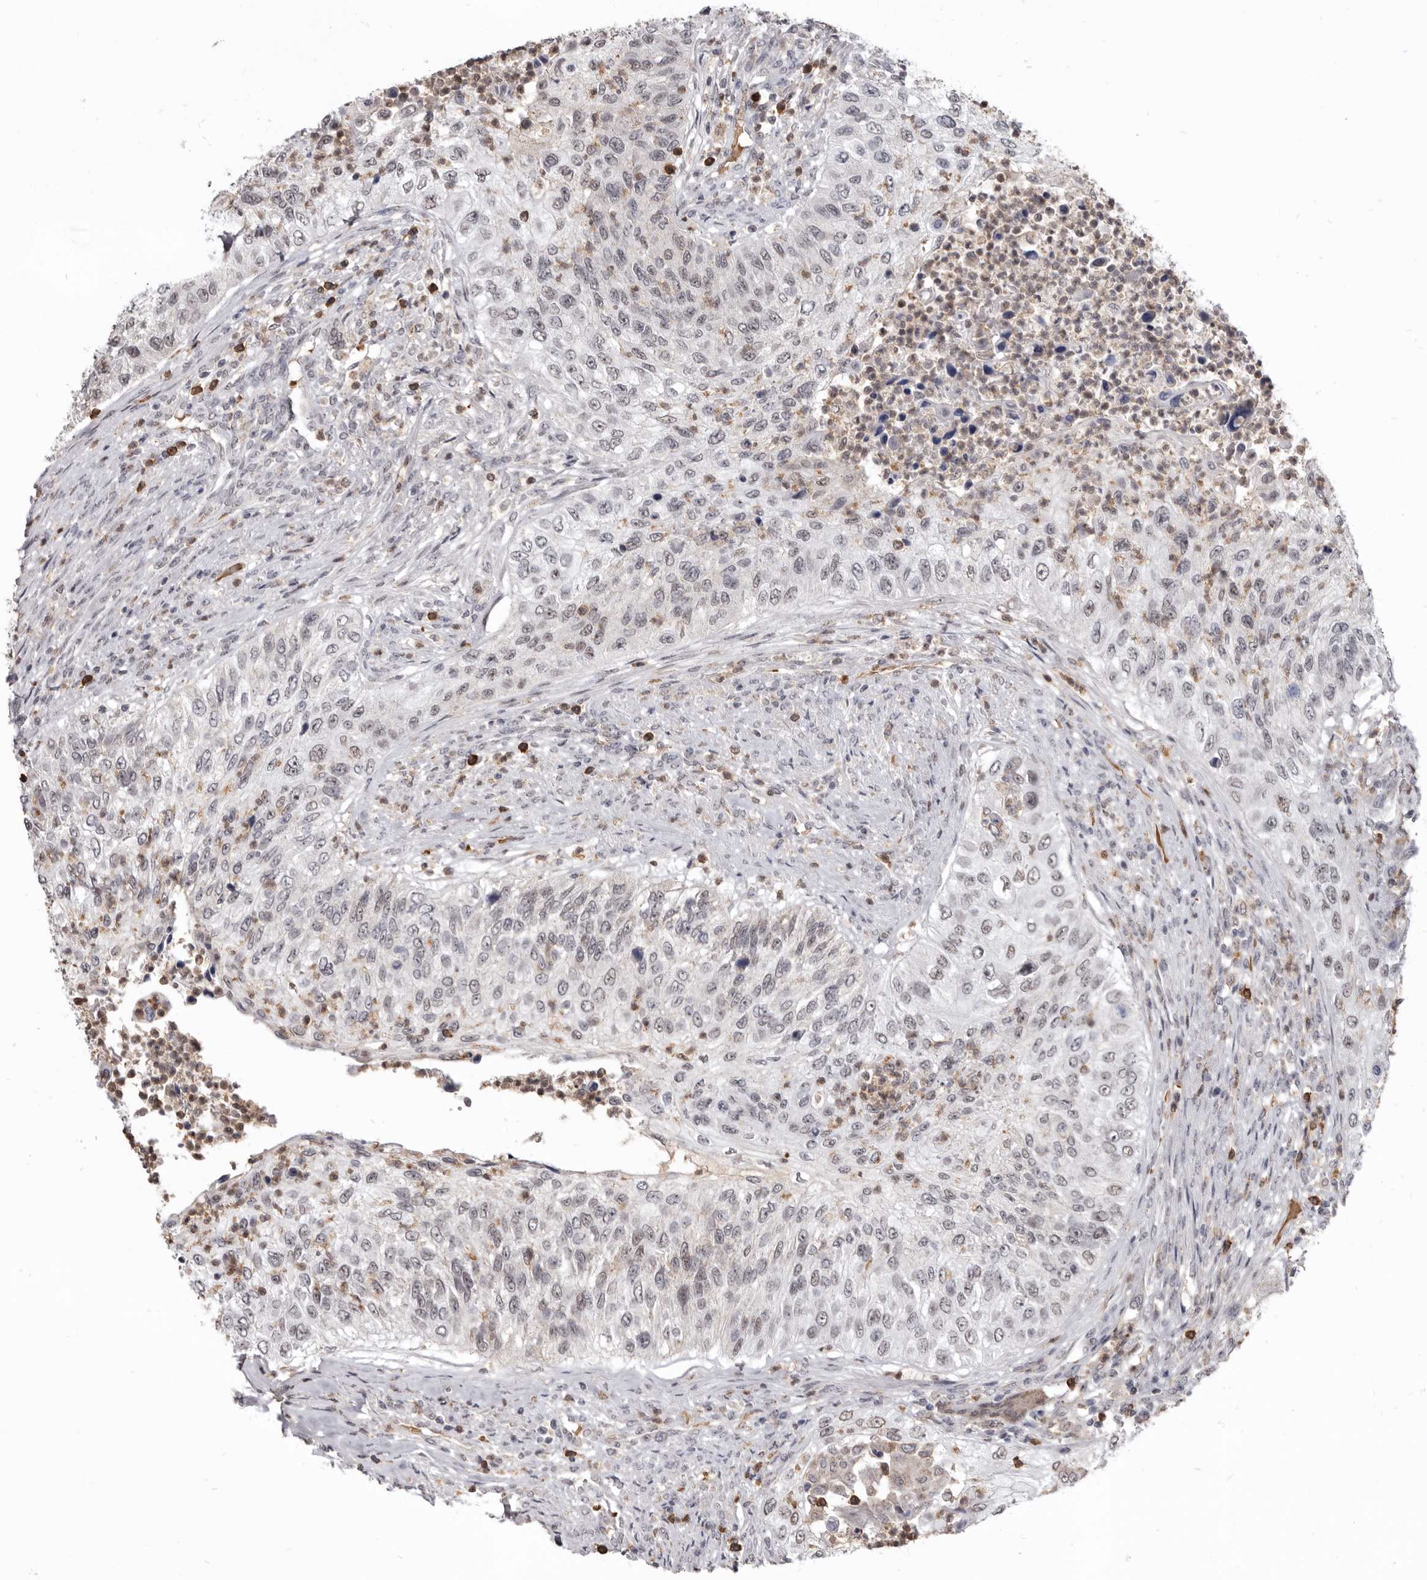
{"staining": {"intensity": "weak", "quantity": "<25%", "location": "nuclear"}, "tissue": "urothelial cancer", "cell_type": "Tumor cells", "image_type": "cancer", "snomed": [{"axis": "morphology", "description": "Urothelial carcinoma, High grade"}, {"axis": "topography", "description": "Urinary bladder"}], "caption": "Immunohistochemical staining of human urothelial cancer shows no significant positivity in tumor cells.", "gene": "CGN", "patient": {"sex": "female", "age": 60}}